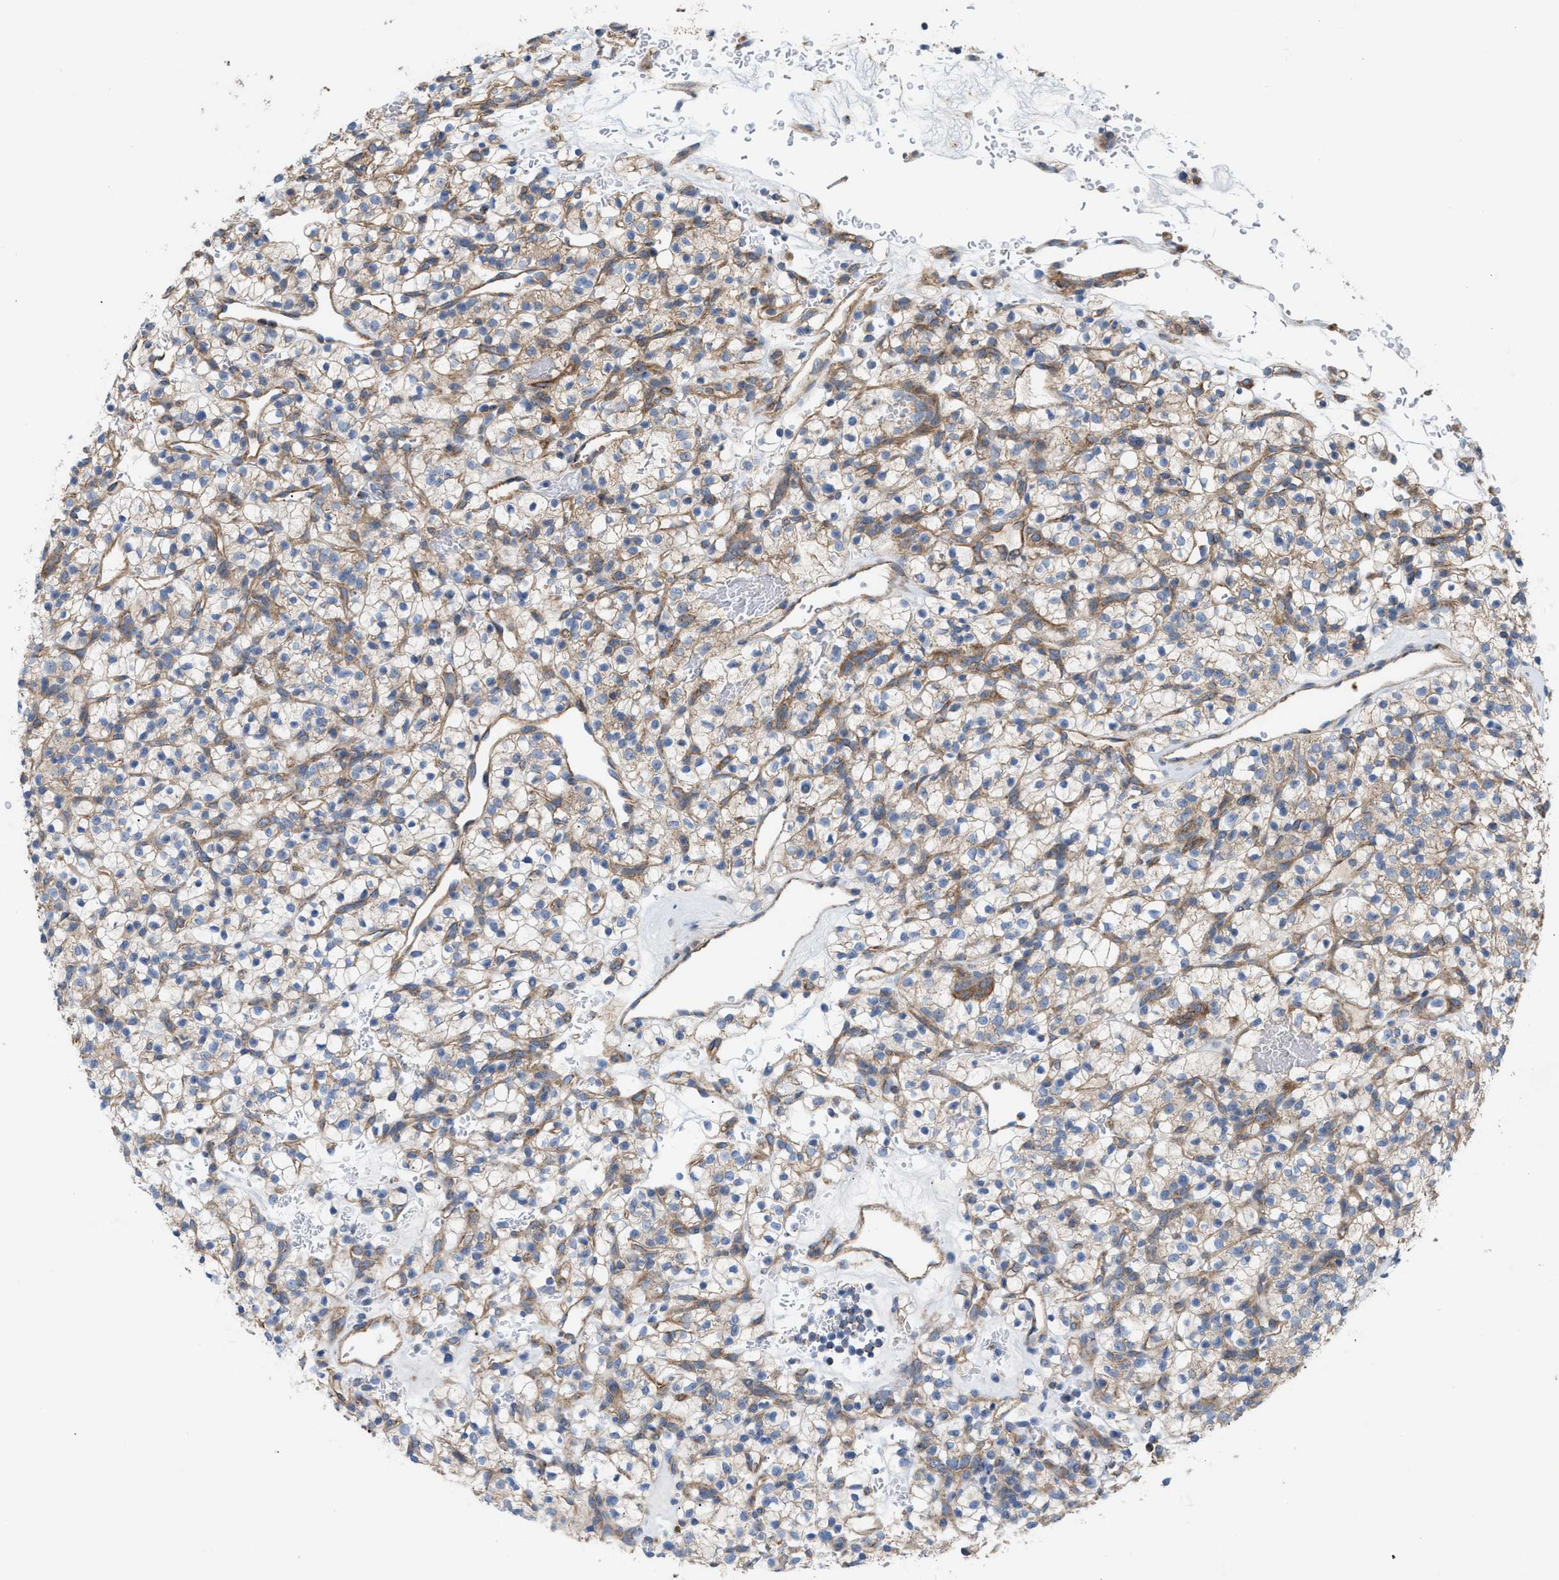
{"staining": {"intensity": "weak", "quantity": "<25%", "location": "cytoplasmic/membranous"}, "tissue": "renal cancer", "cell_type": "Tumor cells", "image_type": "cancer", "snomed": [{"axis": "morphology", "description": "Adenocarcinoma, NOS"}, {"axis": "topography", "description": "Kidney"}], "caption": "The micrograph reveals no significant staining in tumor cells of renal cancer.", "gene": "OXSM", "patient": {"sex": "female", "age": 57}}